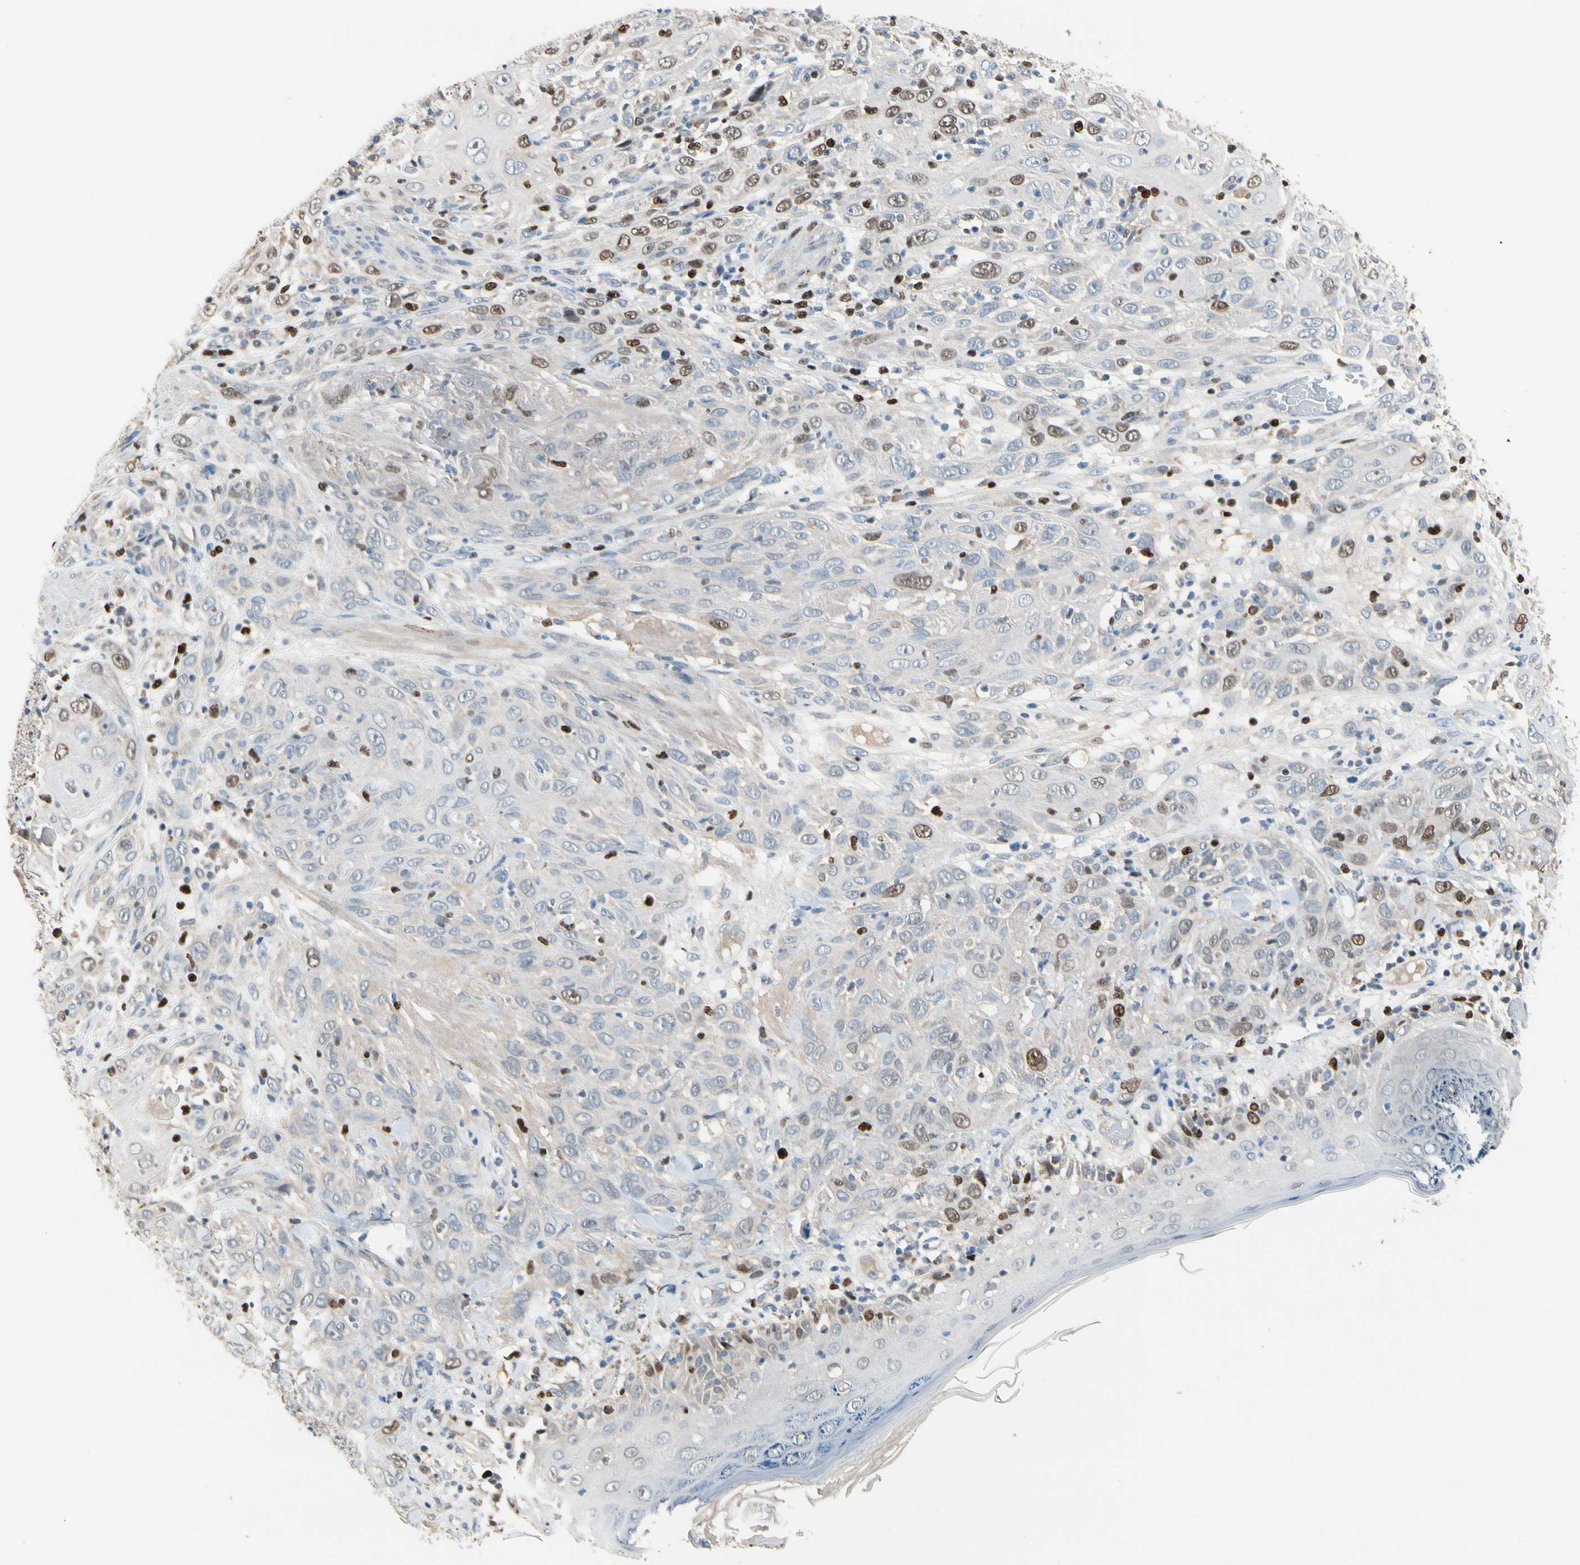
{"staining": {"intensity": "moderate", "quantity": "<25%", "location": "nuclear"}, "tissue": "skin cancer", "cell_type": "Tumor cells", "image_type": "cancer", "snomed": [{"axis": "morphology", "description": "Squamous cell carcinoma, NOS"}, {"axis": "topography", "description": "Skin"}], "caption": "IHC (DAB) staining of skin squamous cell carcinoma reveals moderate nuclear protein positivity in about <25% of tumor cells. (DAB IHC with brightfield microscopy, high magnification).", "gene": "ZKSCAN4", "patient": {"sex": "female", "age": 88}}